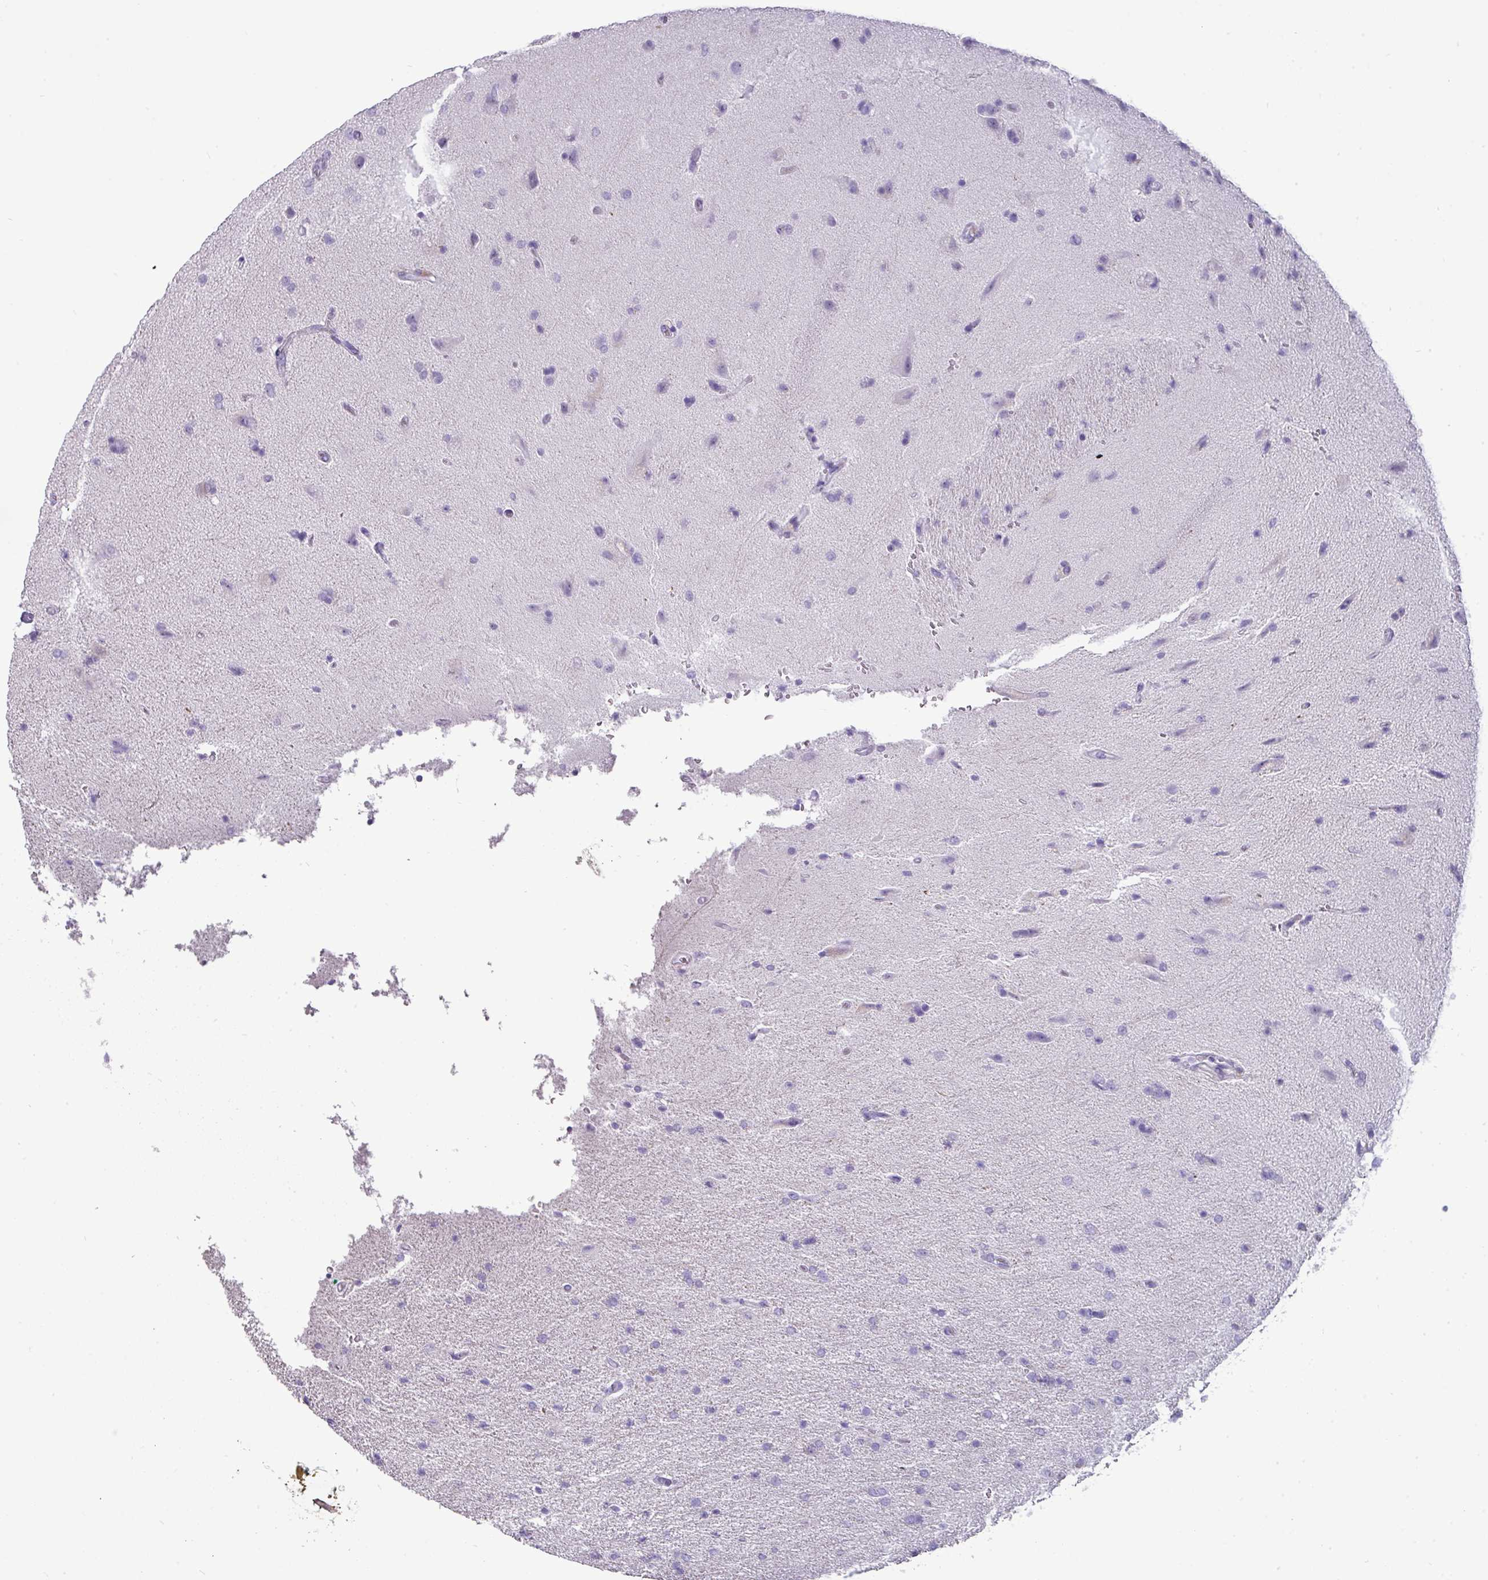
{"staining": {"intensity": "negative", "quantity": "none", "location": "none"}, "tissue": "glioma", "cell_type": "Tumor cells", "image_type": "cancer", "snomed": [{"axis": "morphology", "description": "Glioma, malignant, High grade"}, {"axis": "topography", "description": "Brain"}], "caption": "High power microscopy image of an immunohistochemistry histopathology image of glioma, revealing no significant positivity in tumor cells.", "gene": "GSTA3", "patient": {"sex": "male", "age": 72}}